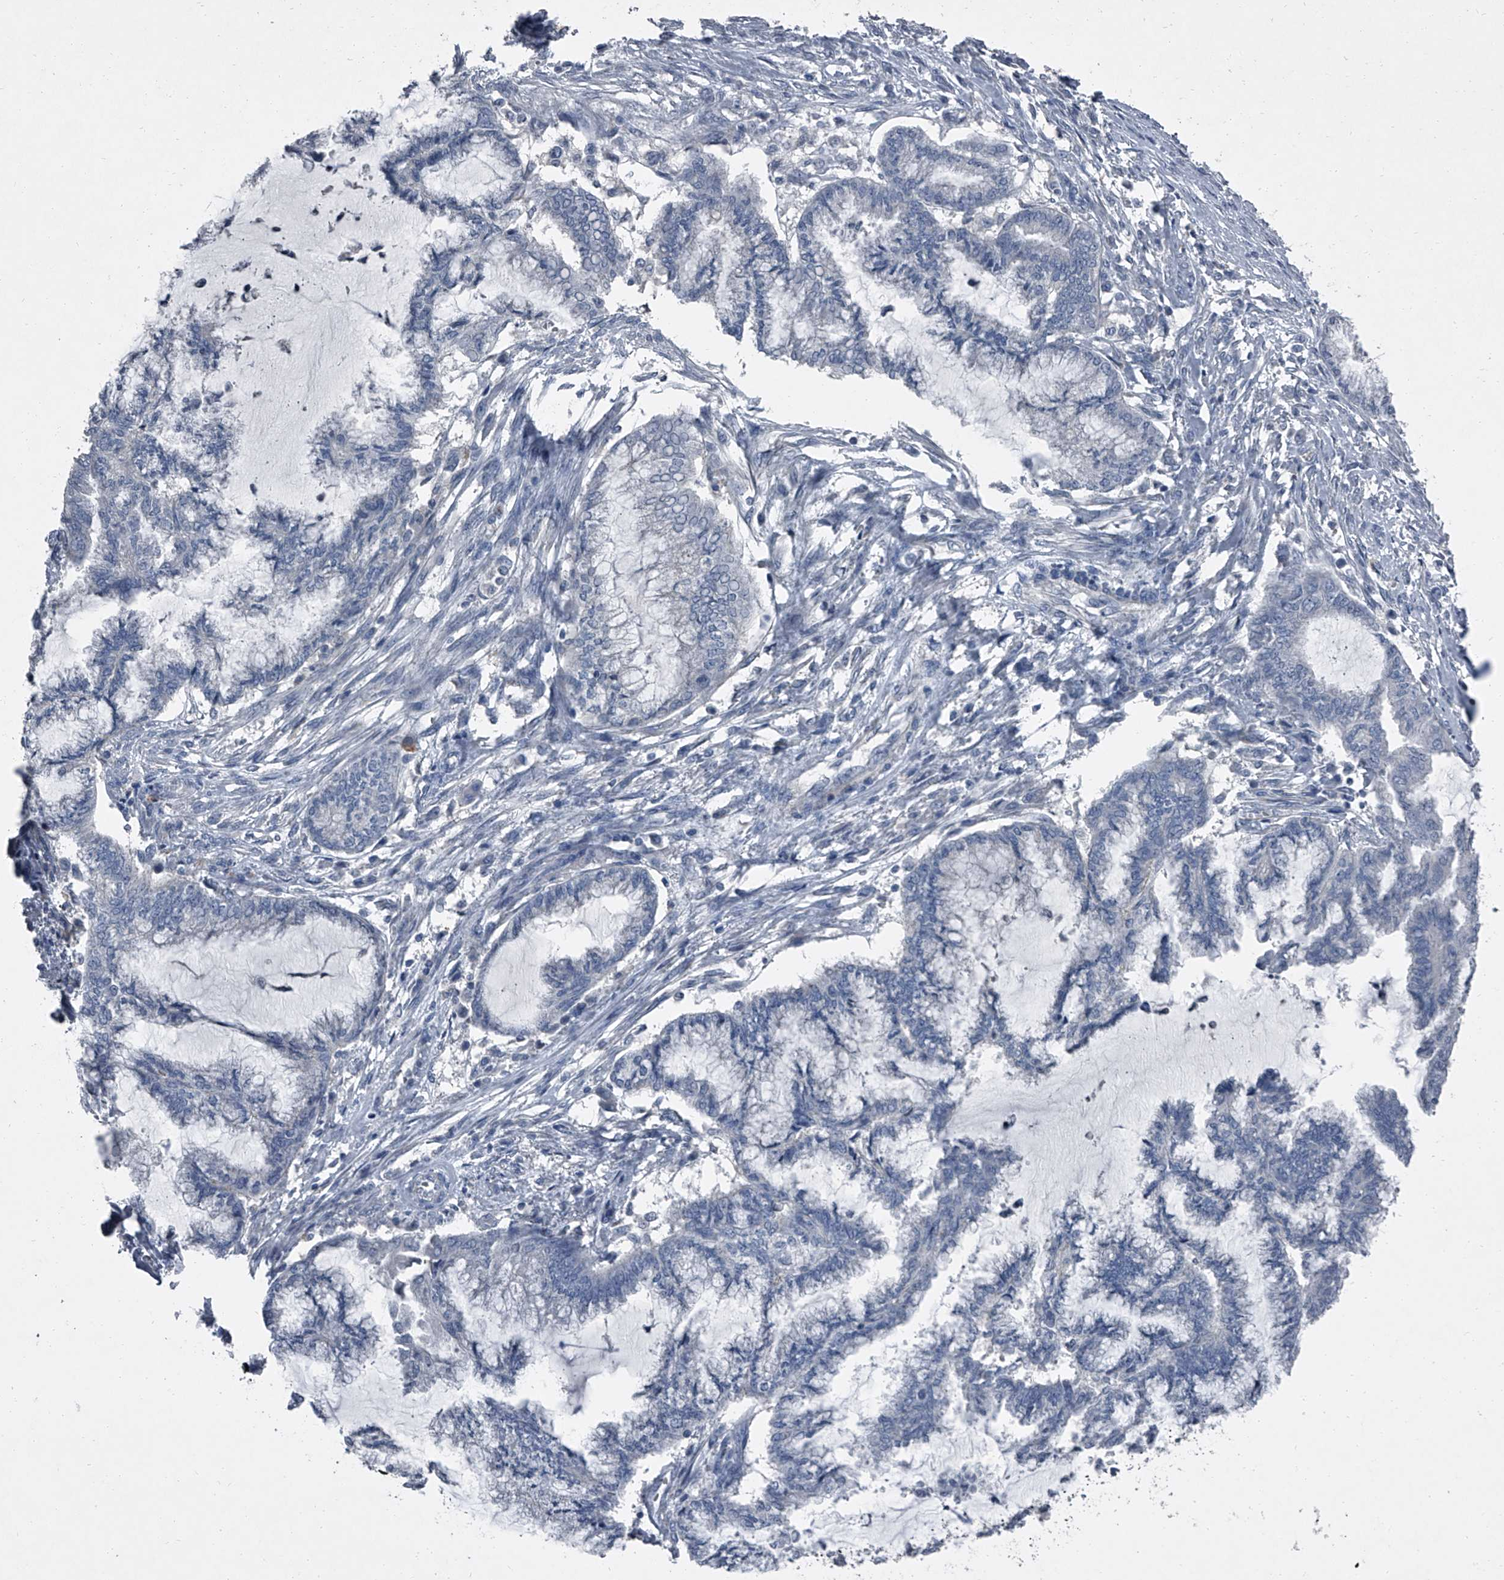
{"staining": {"intensity": "negative", "quantity": "none", "location": "none"}, "tissue": "endometrial cancer", "cell_type": "Tumor cells", "image_type": "cancer", "snomed": [{"axis": "morphology", "description": "Adenocarcinoma, NOS"}, {"axis": "topography", "description": "Endometrium"}], "caption": "Endometrial cancer (adenocarcinoma) stained for a protein using immunohistochemistry (IHC) reveals no staining tumor cells.", "gene": "HEPHL1", "patient": {"sex": "female", "age": 86}}